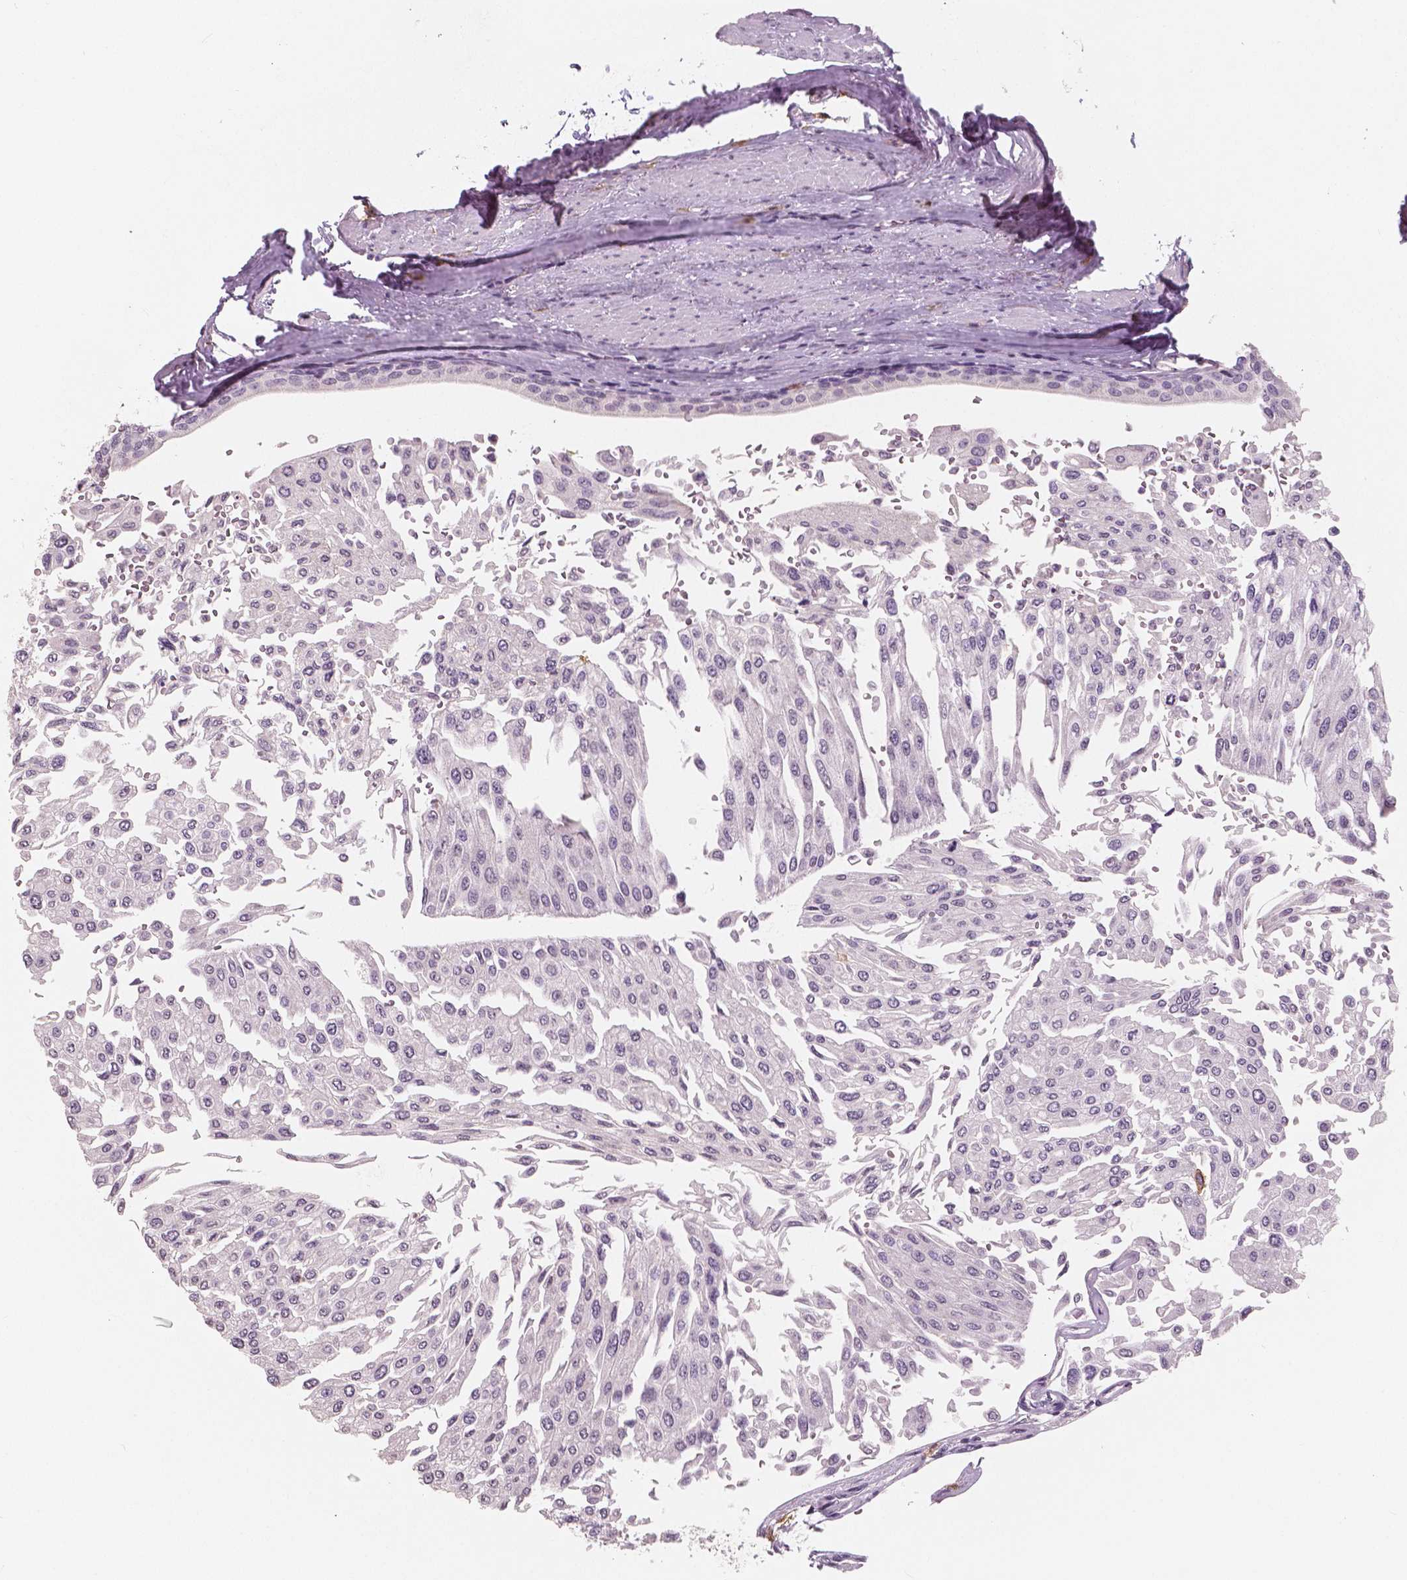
{"staining": {"intensity": "negative", "quantity": "none", "location": "none"}, "tissue": "urothelial cancer", "cell_type": "Tumor cells", "image_type": "cancer", "snomed": [{"axis": "morphology", "description": "Urothelial carcinoma, NOS"}, {"axis": "topography", "description": "Urinary bladder"}], "caption": "The immunohistochemistry micrograph has no significant expression in tumor cells of transitional cell carcinoma tissue.", "gene": "KIT", "patient": {"sex": "male", "age": 67}}